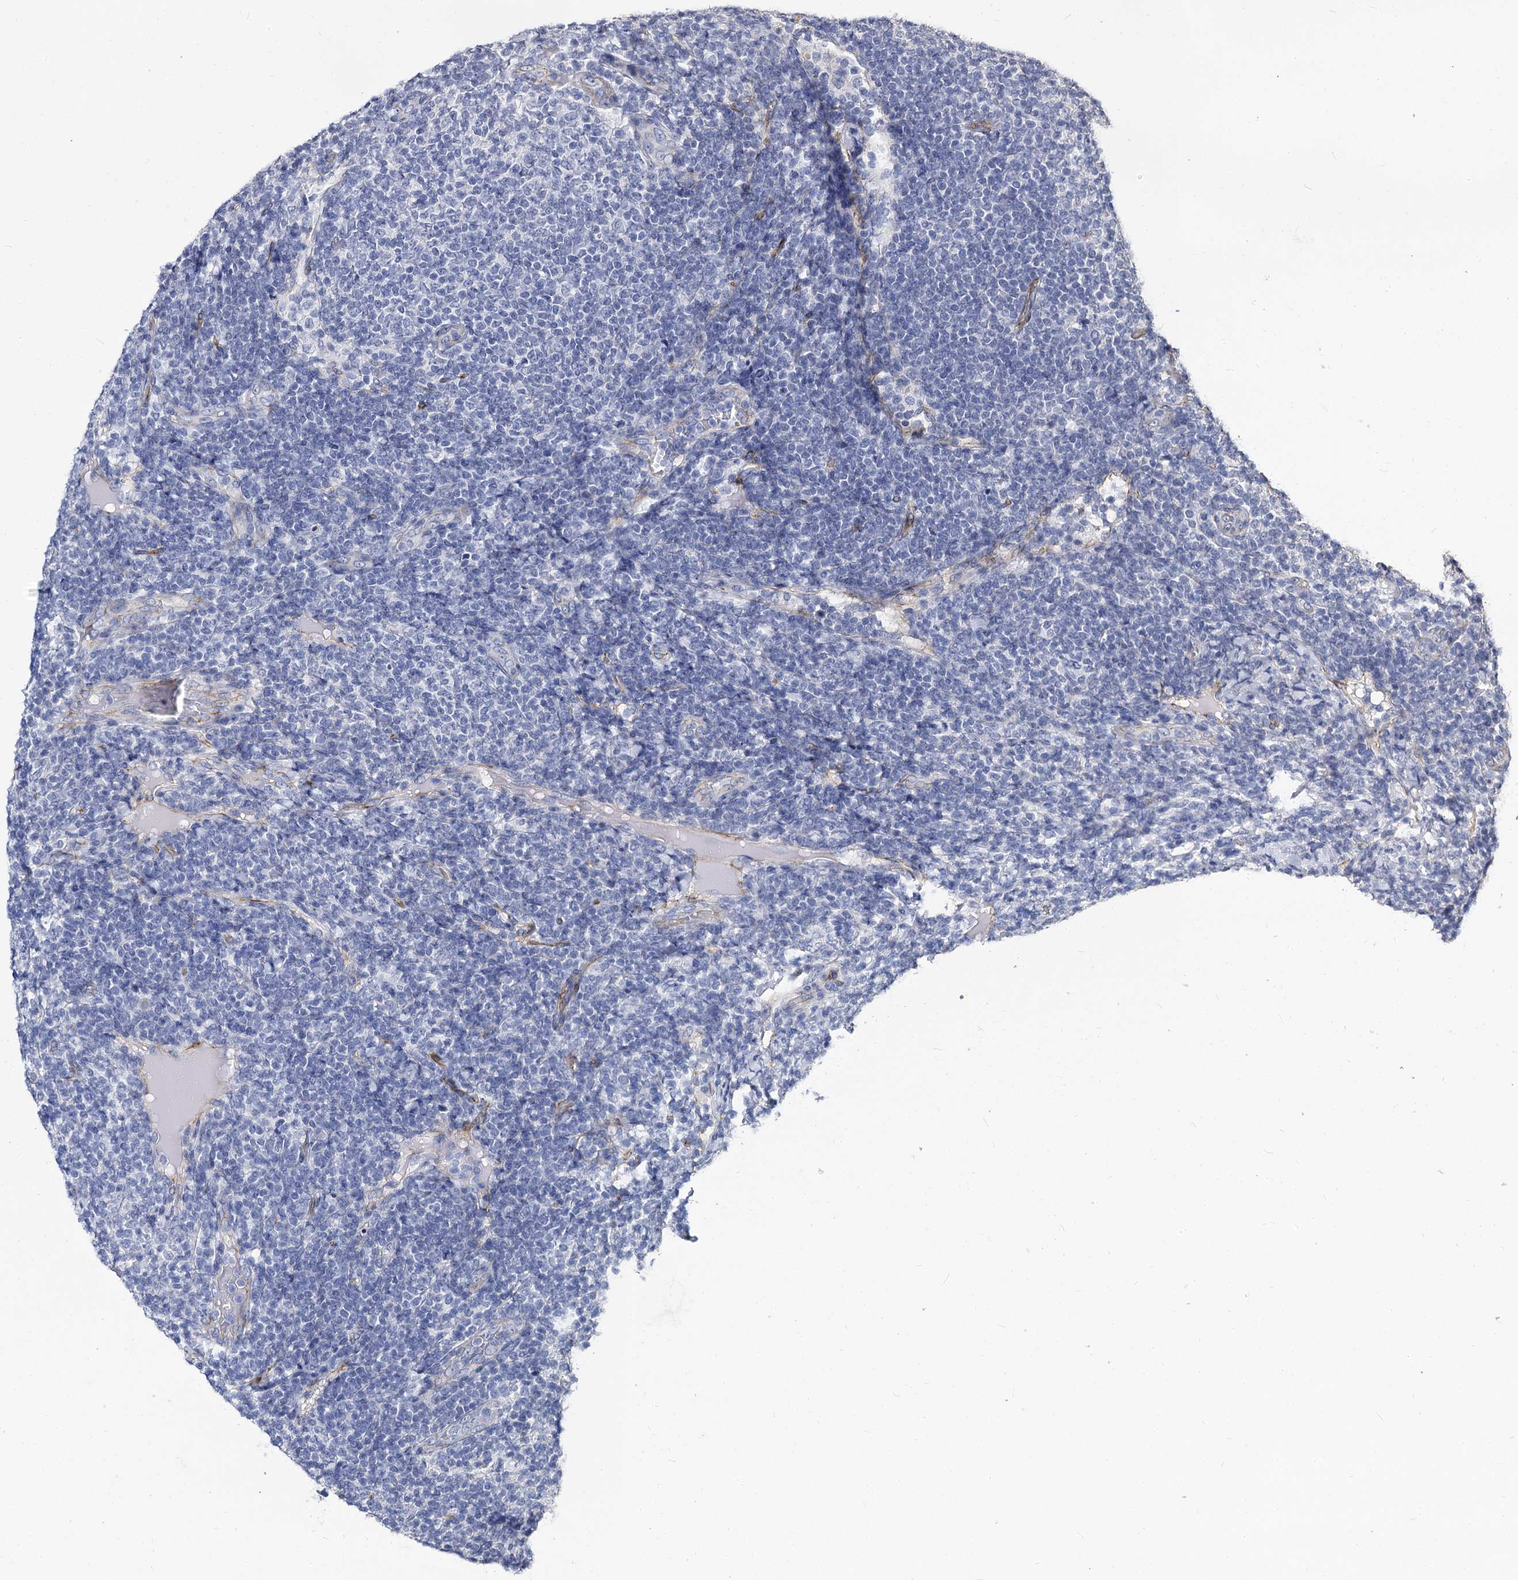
{"staining": {"intensity": "negative", "quantity": "none", "location": "none"}, "tissue": "lymphoma", "cell_type": "Tumor cells", "image_type": "cancer", "snomed": [{"axis": "morphology", "description": "Malignant lymphoma, non-Hodgkin's type, Low grade"}, {"axis": "topography", "description": "Lymph node"}], "caption": "Human low-grade malignant lymphoma, non-Hodgkin's type stained for a protein using IHC exhibits no positivity in tumor cells.", "gene": "CBFB", "patient": {"sex": "male", "age": 66}}